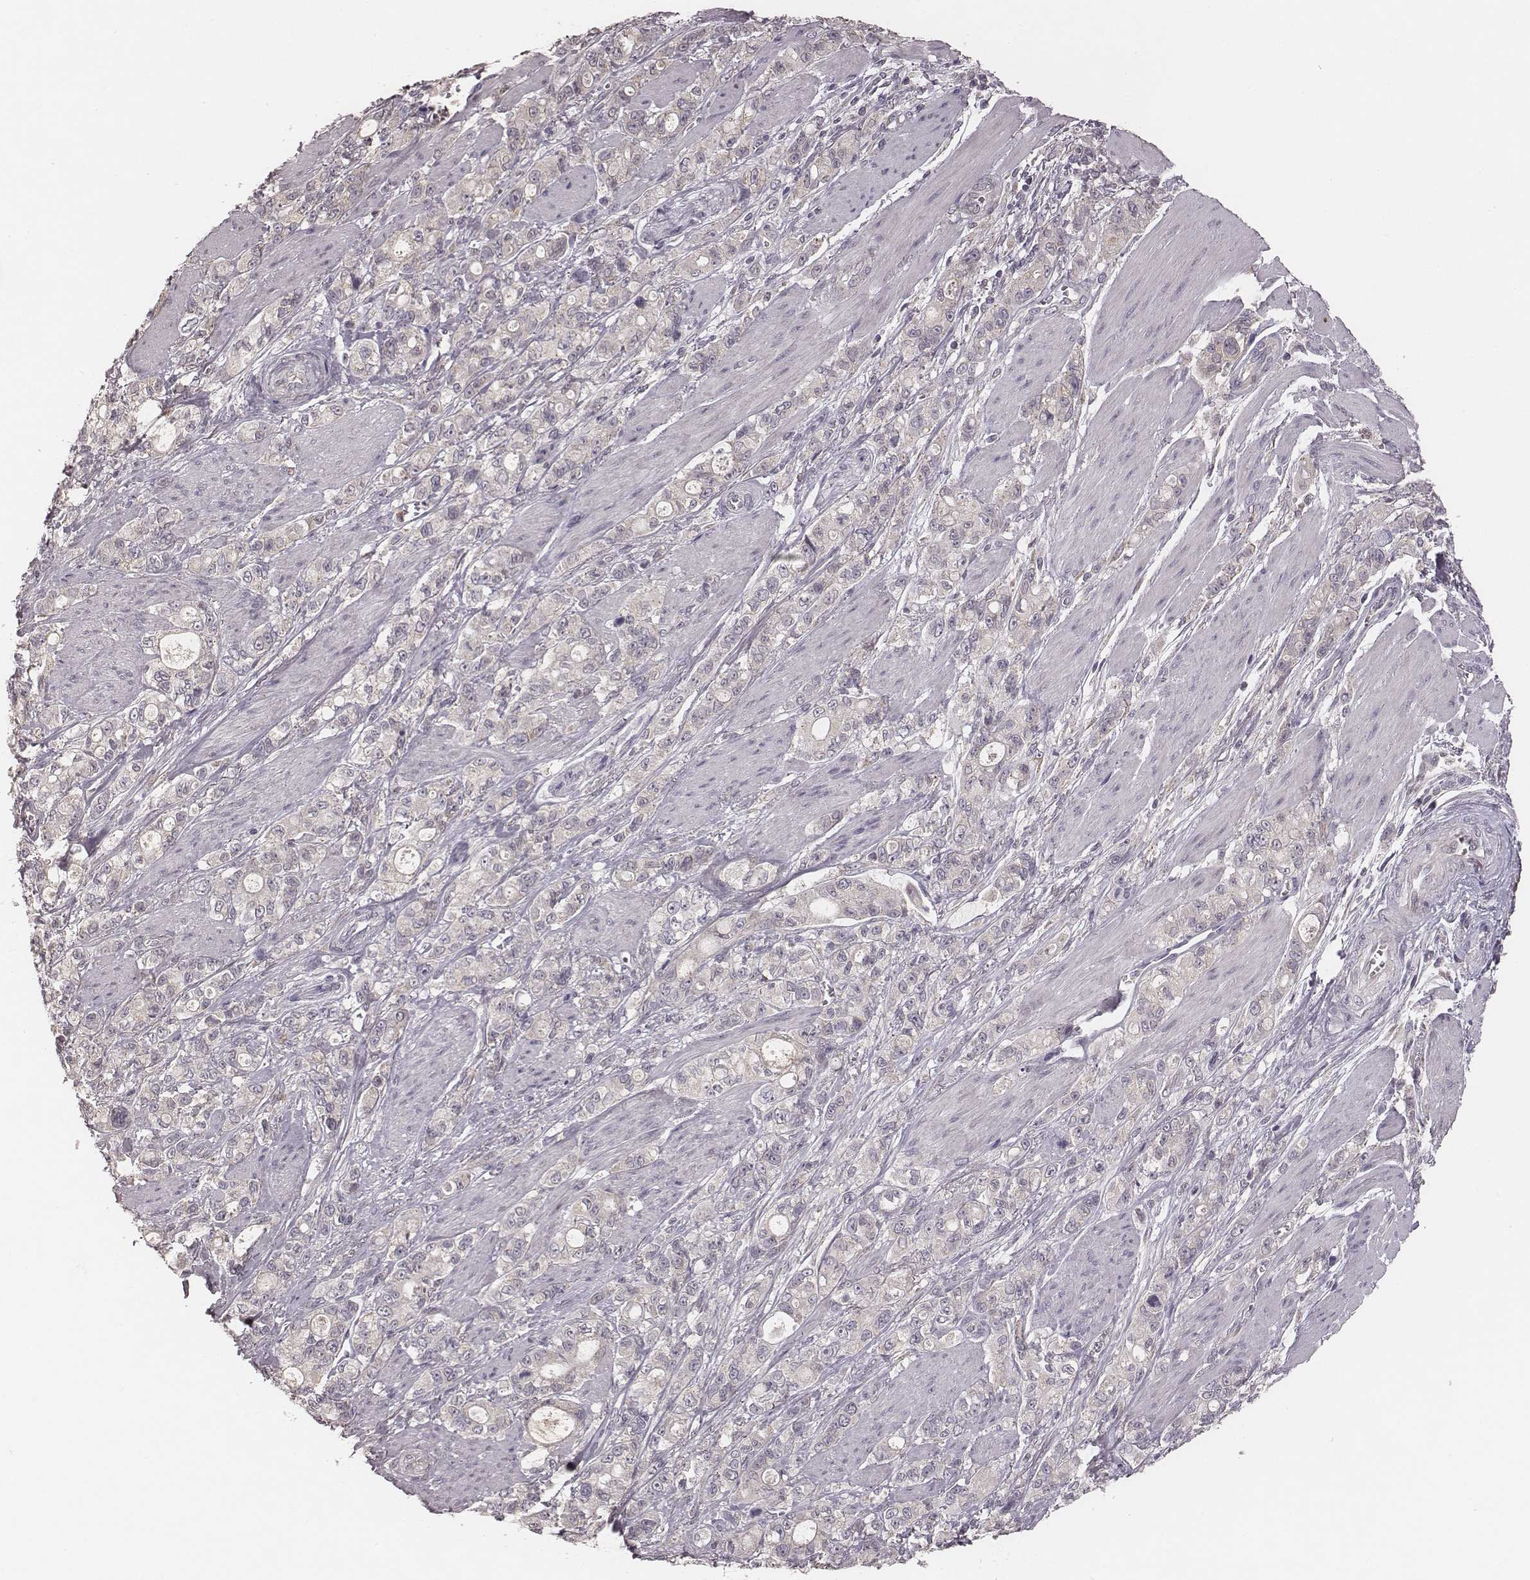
{"staining": {"intensity": "weak", "quantity": "25%-75%", "location": "cytoplasmic/membranous"}, "tissue": "stomach cancer", "cell_type": "Tumor cells", "image_type": "cancer", "snomed": [{"axis": "morphology", "description": "Adenocarcinoma, NOS"}, {"axis": "topography", "description": "Stomach"}], "caption": "Protein expression analysis of stomach cancer shows weak cytoplasmic/membranous positivity in about 25%-75% of tumor cells.", "gene": "P2RX5", "patient": {"sex": "male", "age": 63}}